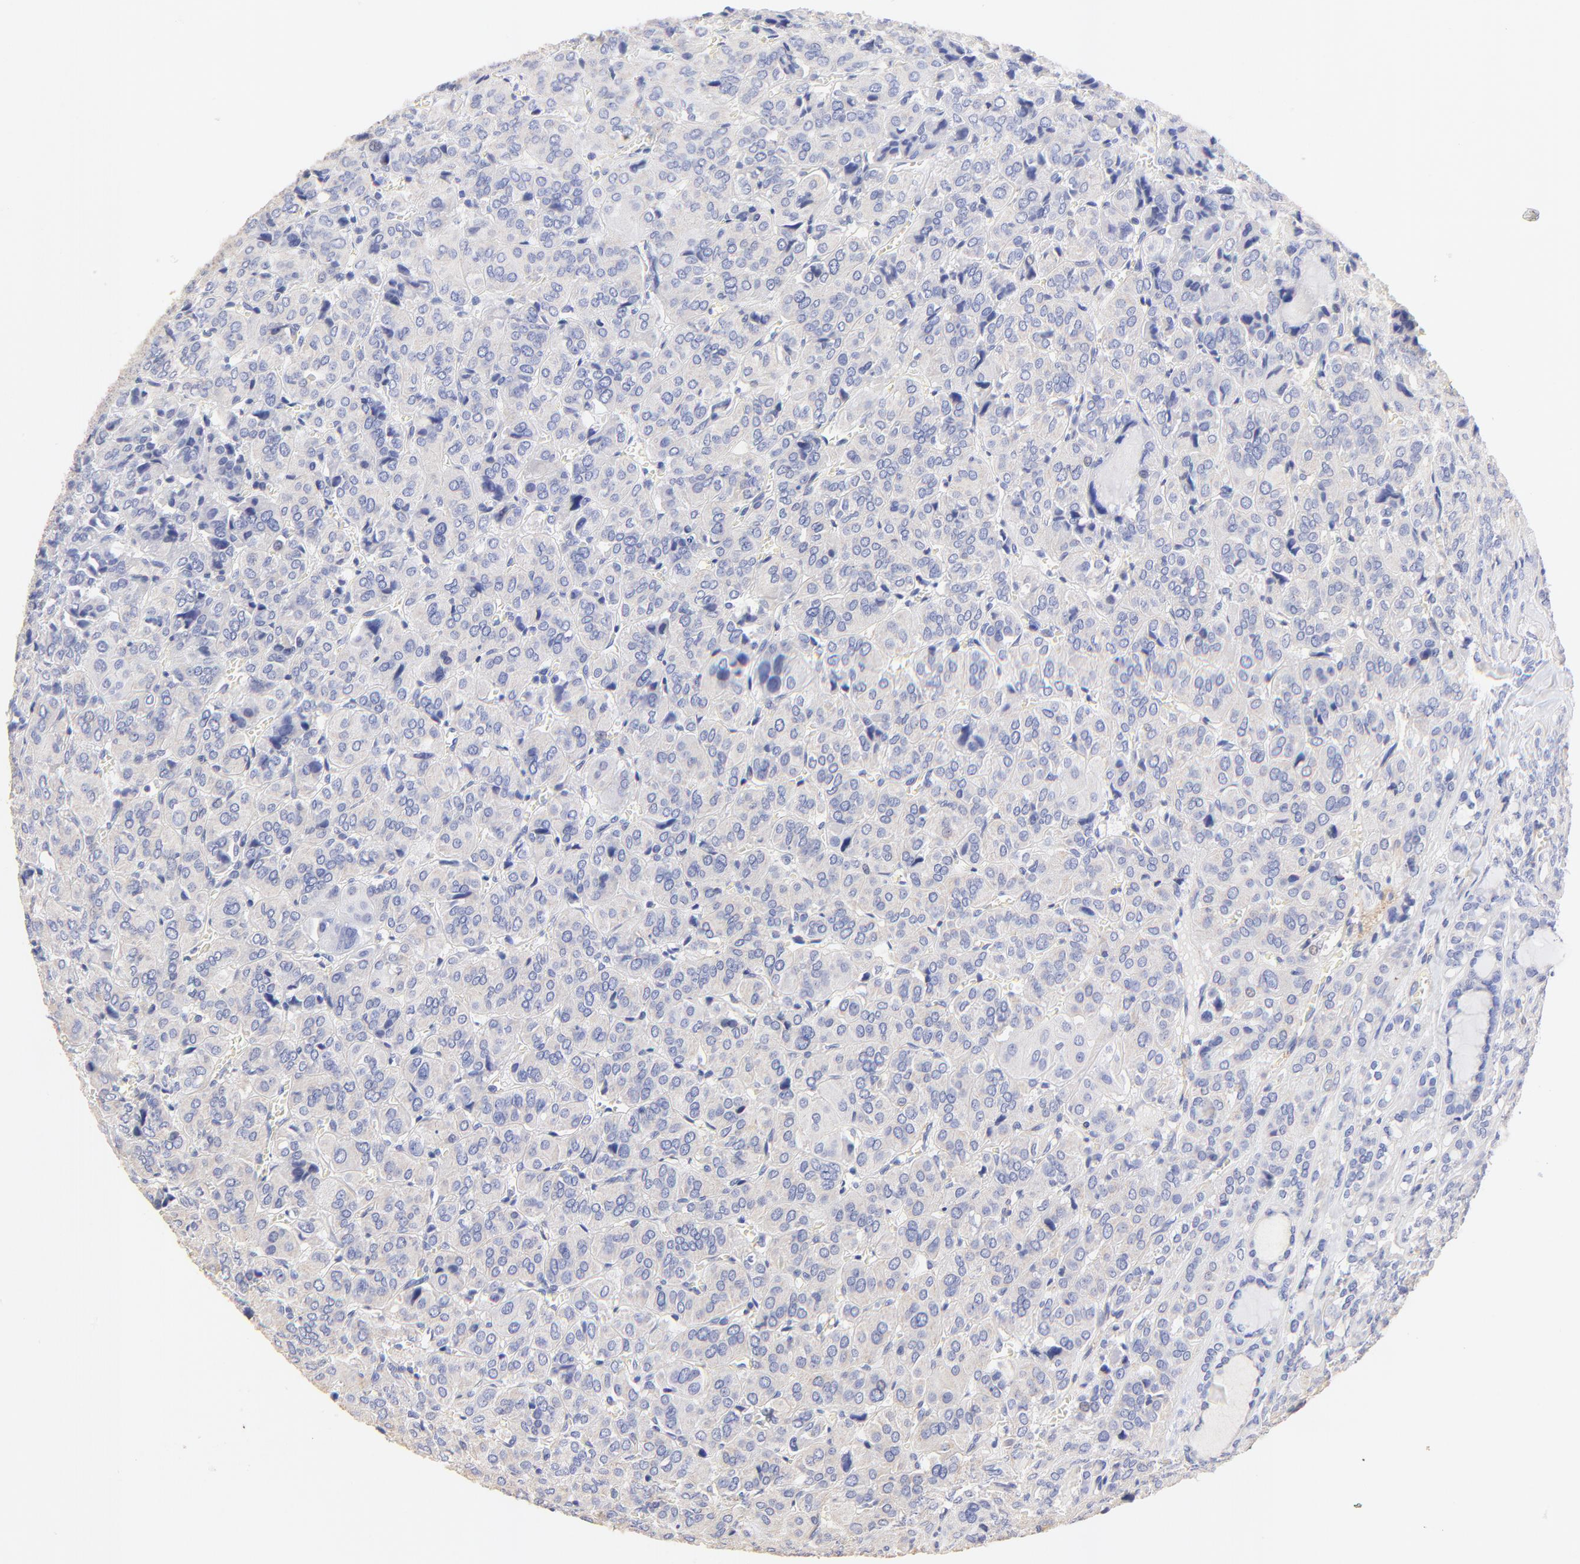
{"staining": {"intensity": "weak", "quantity": "<25%", "location": "nuclear"}, "tissue": "thyroid cancer", "cell_type": "Tumor cells", "image_type": "cancer", "snomed": [{"axis": "morphology", "description": "Follicular adenoma carcinoma, NOS"}, {"axis": "topography", "description": "Thyroid gland"}], "caption": "Immunohistochemical staining of human follicular adenoma carcinoma (thyroid) demonstrates no significant positivity in tumor cells.", "gene": "ACTRT1", "patient": {"sex": "female", "age": 71}}